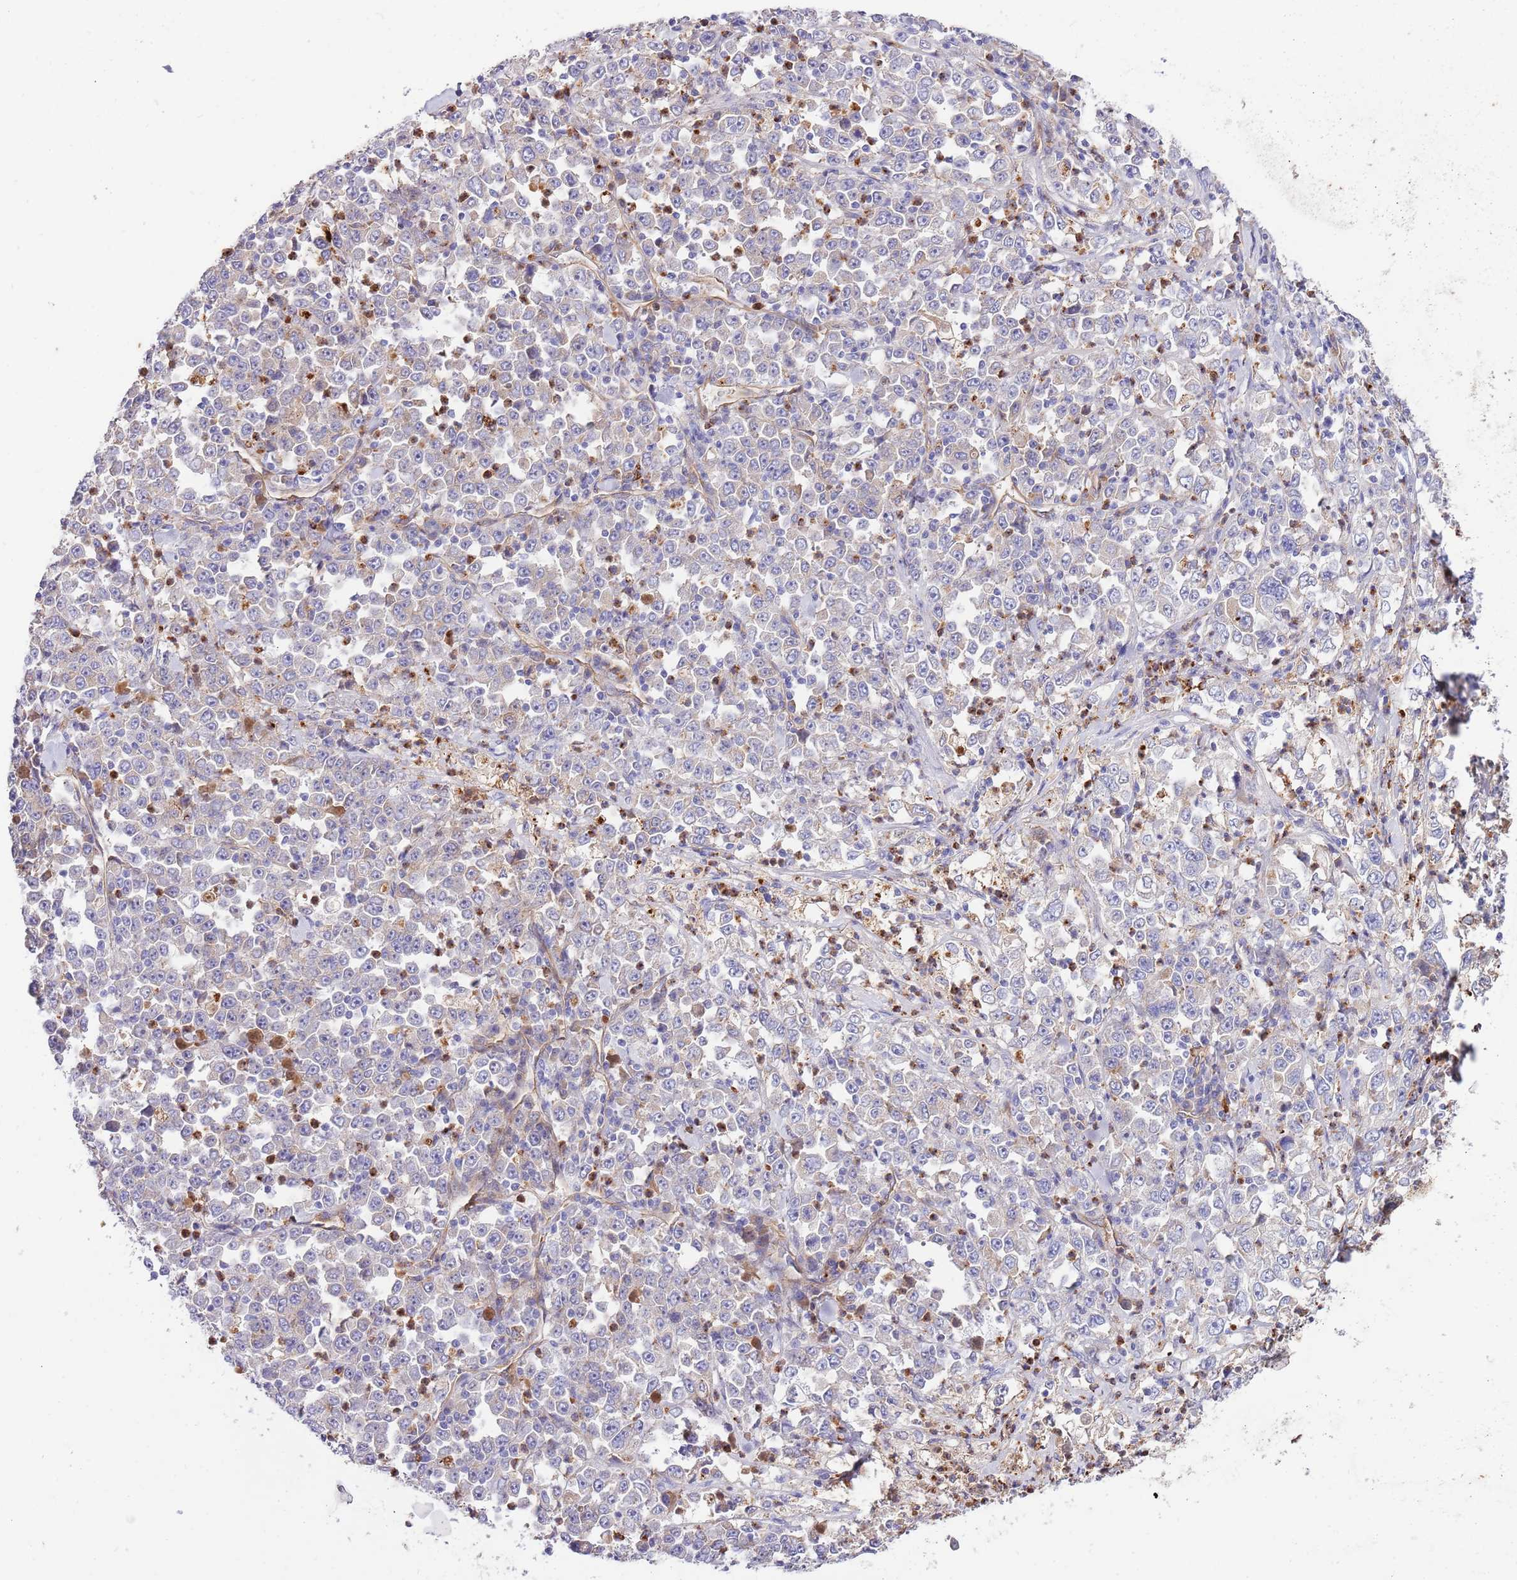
{"staining": {"intensity": "negative", "quantity": "none", "location": "none"}, "tissue": "stomach cancer", "cell_type": "Tumor cells", "image_type": "cancer", "snomed": [{"axis": "morphology", "description": "Normal tissue, NOS"}, {"axis": "morphology", "description": "Adenocarcinoma, NOS"}, {"axis": "topography", "description": "Stomach, upper"}, {"axis": "topography", "description": "Stomach"}], "caption": "There is no significant expression in tumor cells of stomach cancer.", "gene": "DOCK6", "patient": {"sex": "male", "age": 59}}